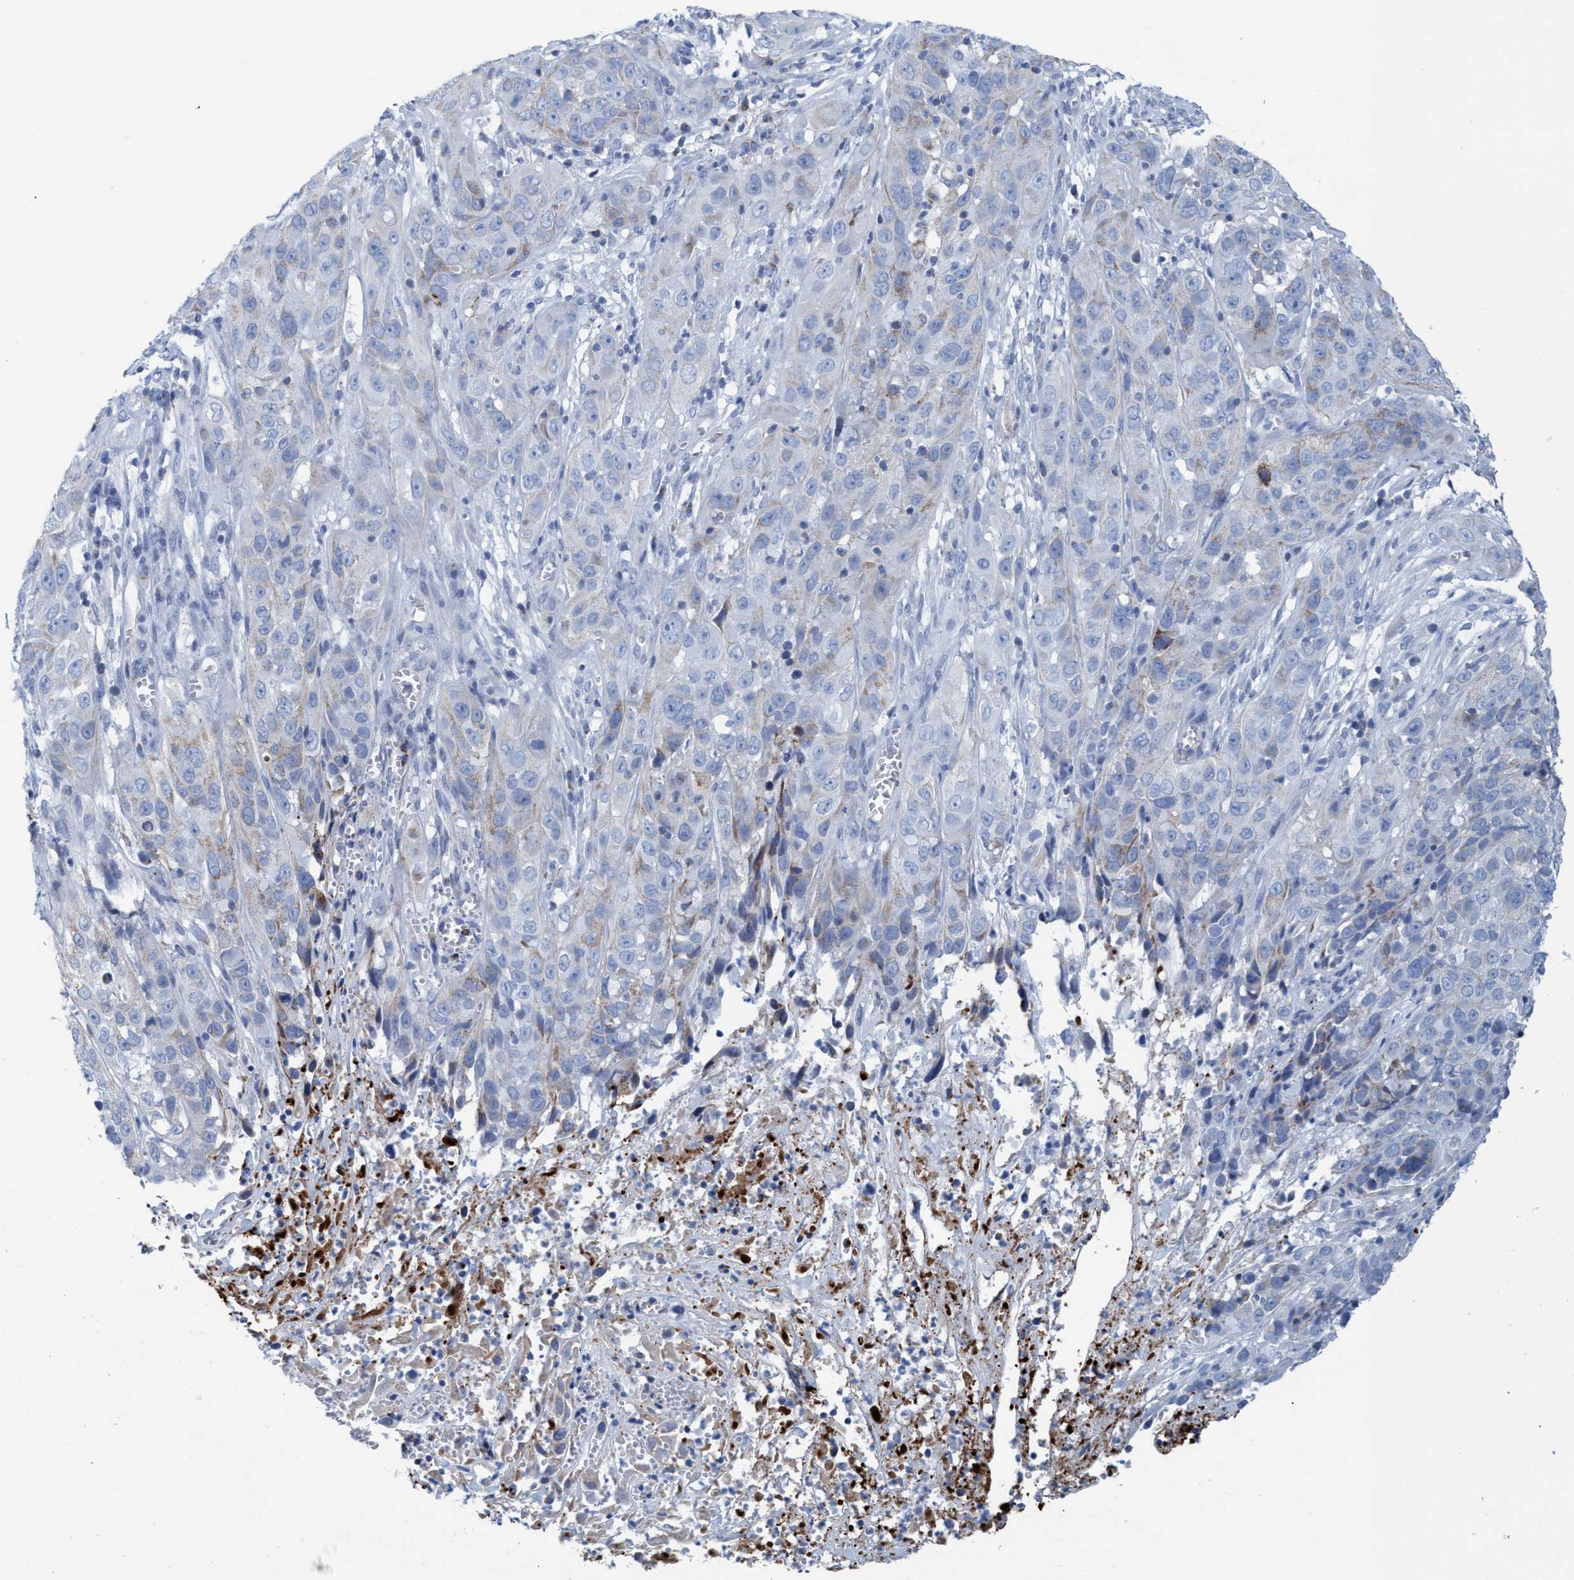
{"staining": {"intensity": "negative", "quantity": "none", "location": "none"}, "tissue": "cervical cancer", "cell_type": "Tumor cells", "image_type": "cancer", "snomed": [{"axis": "morphology", "description": "Squamous cell carcinoma, NOS"}, {"axis": "topography", "description": "Cervix"}], "caption": "Tumor cells are negative for protein expression in human squamous cell carcinoma (cervical).", "gene": "GGA3", "patient": {"sex": "female", "age": 32}}